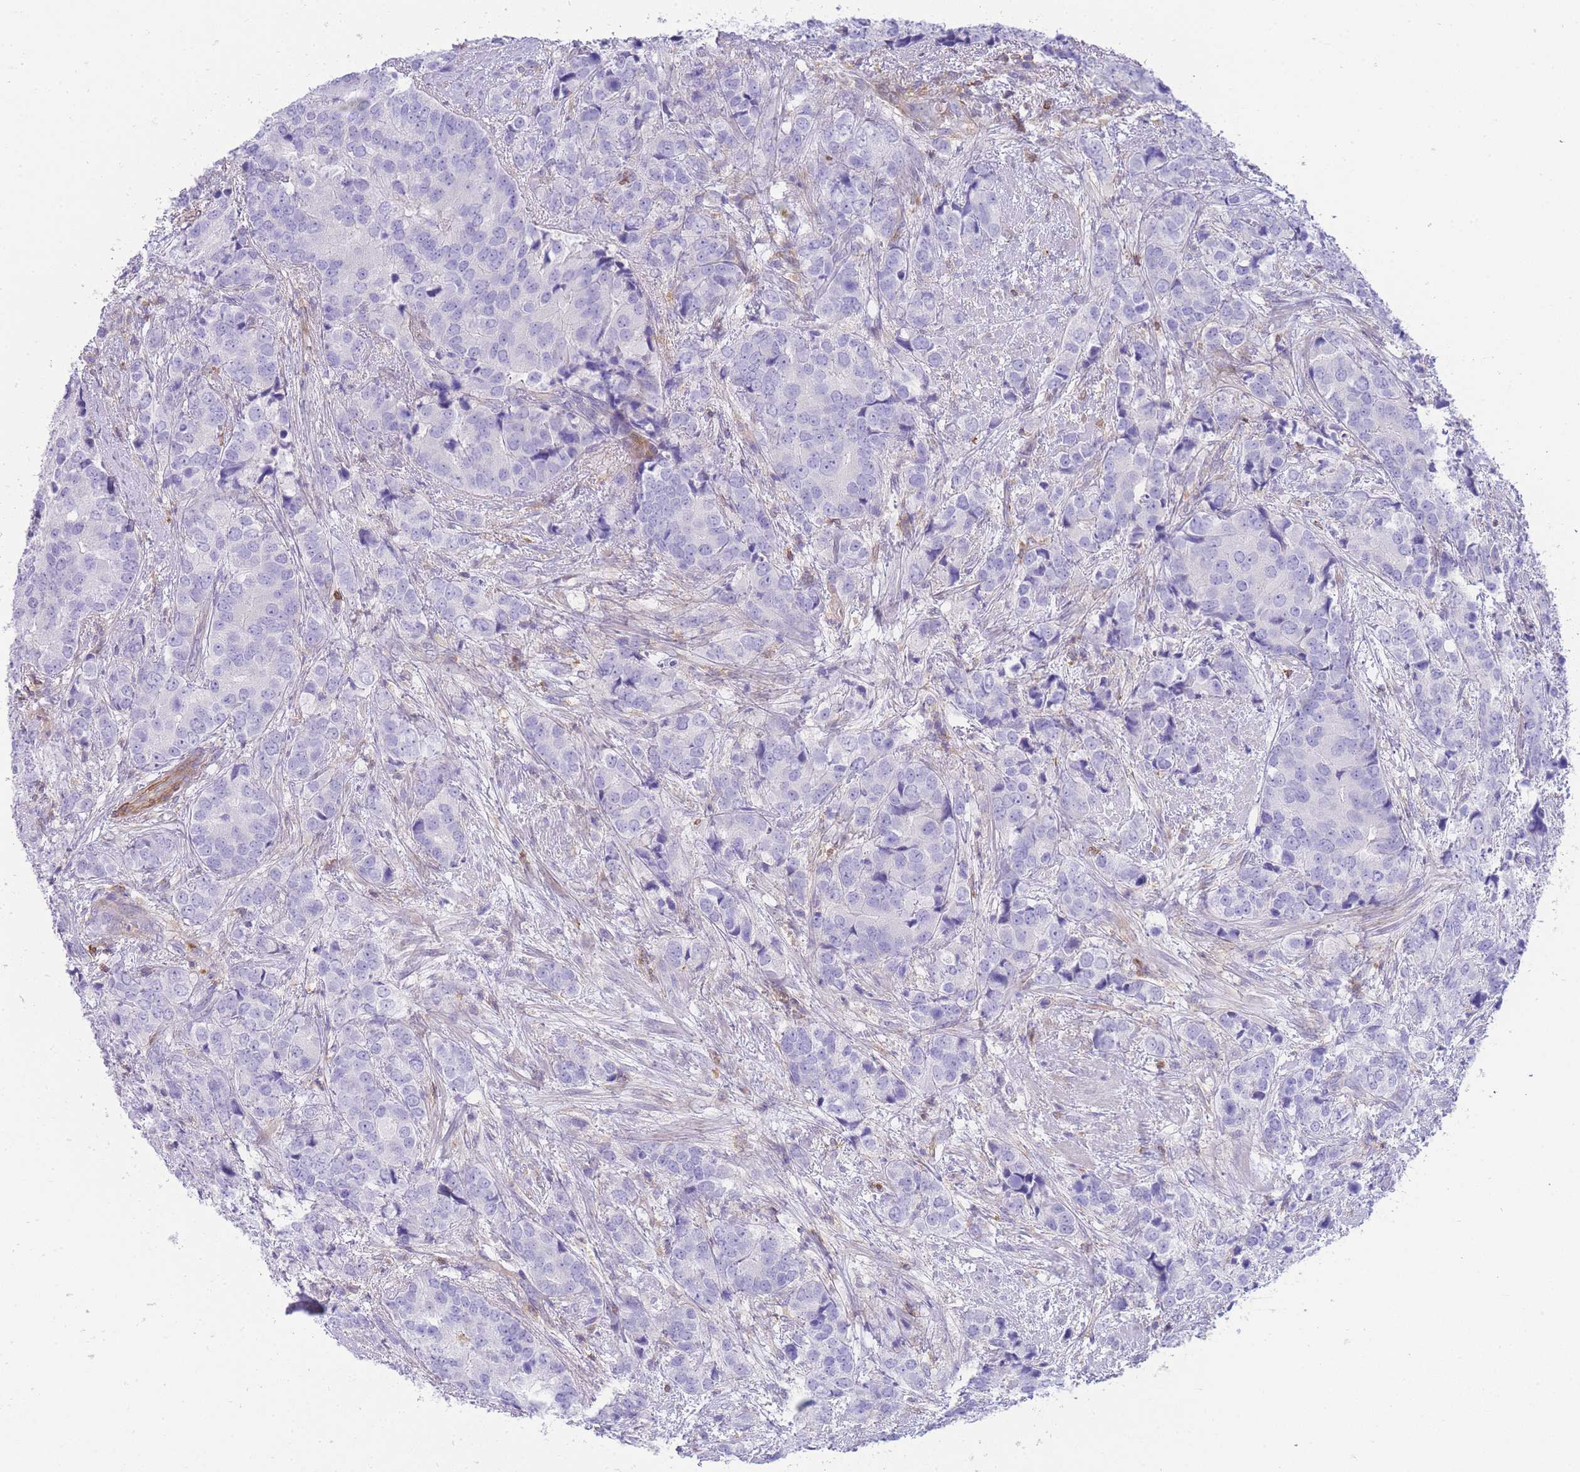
{"staining": {"intensity": "negative", "quantity": "none", "location": "none"}, "tissue": "prostate cancer", "cell_type": "Tumor cells", "image_type": "cancer", "snomed": [{"axis": "morphology", "description": "Adenocarcinoma, High grade"}, {"axis": "topography", "description": "Prostate"}], "caption": "Human prostate high-grade adenocarcinoma stained for a protein using immunohistochemistry (IHC) shows no positivity in tumor cells.", "gene": "FBN3", "patient": {"sex": "male", "age": 62}}